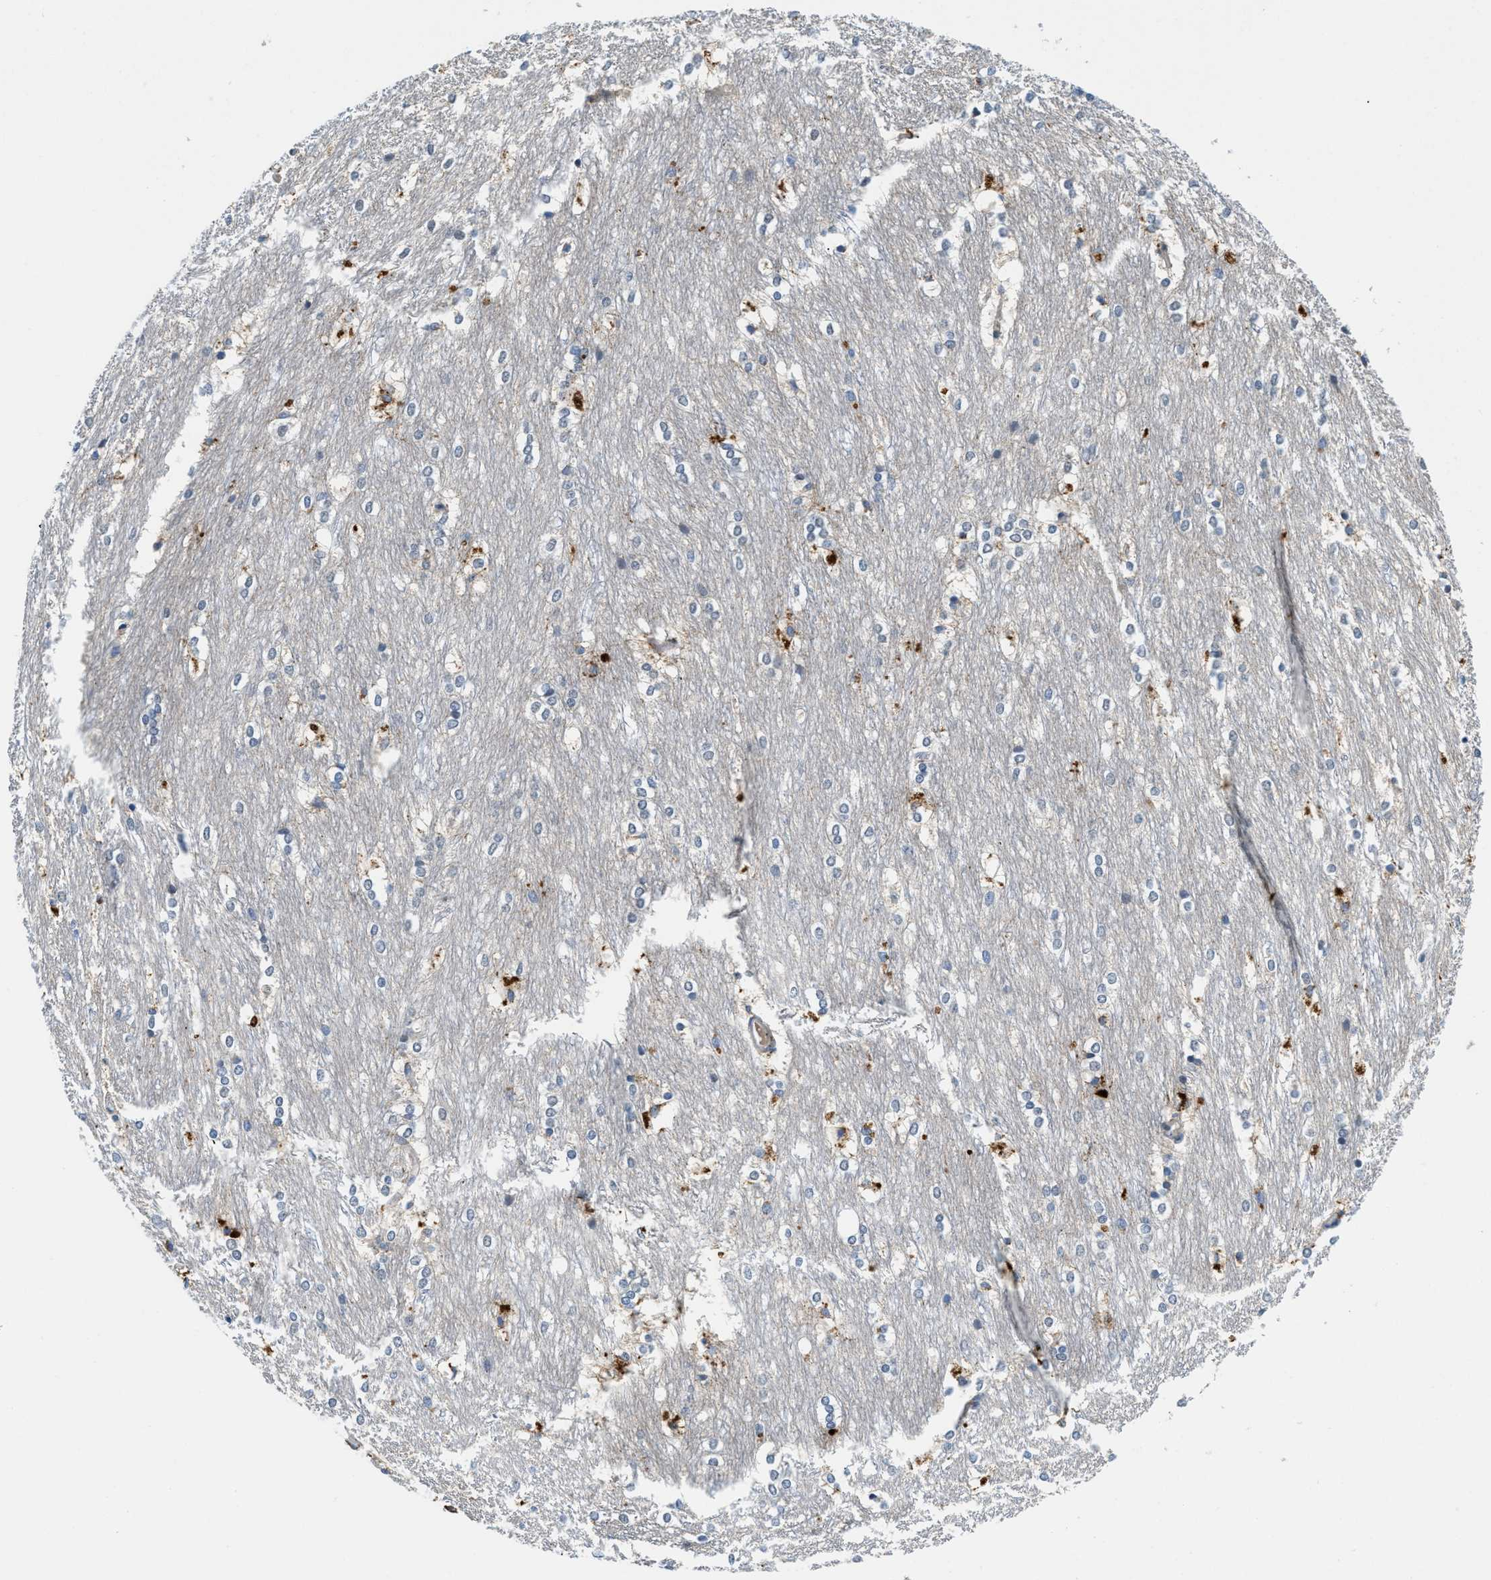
{"staining": {"intensity": "strong", "quantity": "<25%", "location": "cytoplasmic/membranous"}, "tissue": "caudate", "cell_type": "Glial cells", "image_type": "normal", "snomed": [{"axis": "morphology", "description": "Normal tissue, NOS"}, {"axis": "topography", "description": "Lateral ventricle wall"}], "caption": "Brown immunohistochemical staining in unremarkable caudate displays strong cytoplasmic/membranous positivity in about <25% of glial cells. (DAB IHC with brightfield microscopy, high magnification).", "gene": "TSPAN3", "patient": {"sex": "female", "age": 19}}